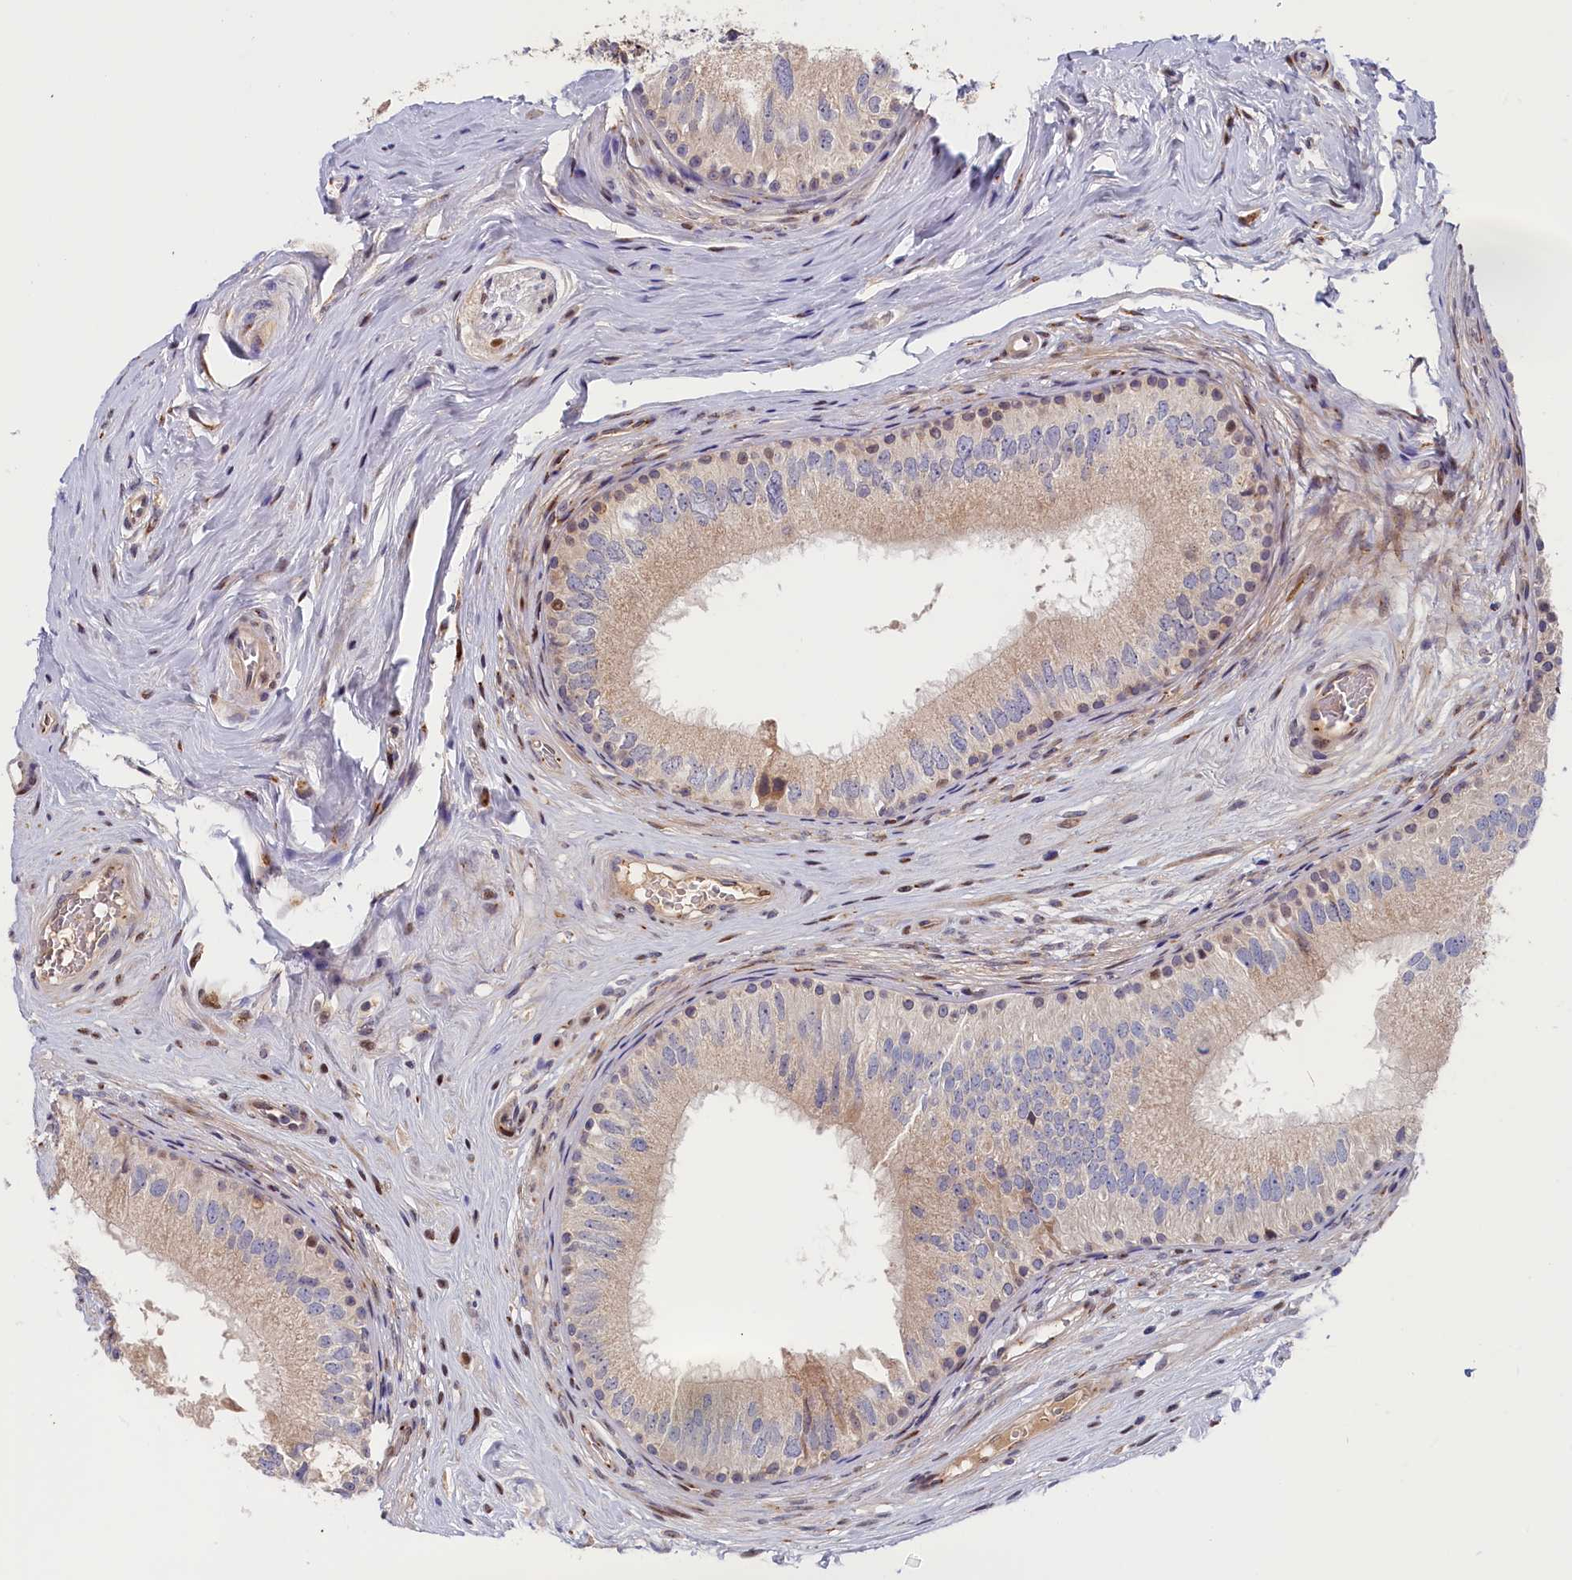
{"staining": {"intensity": "weak", "quantity": "25%-75%", "location": "cytoplasmic/membranous,nuclear"}, "tissue": "epididymis", "cell_type": "Glandular cells", "image_type": "normal", "snomed": [{"axis": "morphology", "description": "Normal tissue, NOS"}, {"axis": "topography", "description": "Epididymis"}], "caption": "A low amount of weak cytoplasmic/membranous,nuclear staining is present in about 25%-75% of glandular cells in unremarkable epididymis.", "gene": "CHST12", "patient": {"sex": "male", "age": 33}}